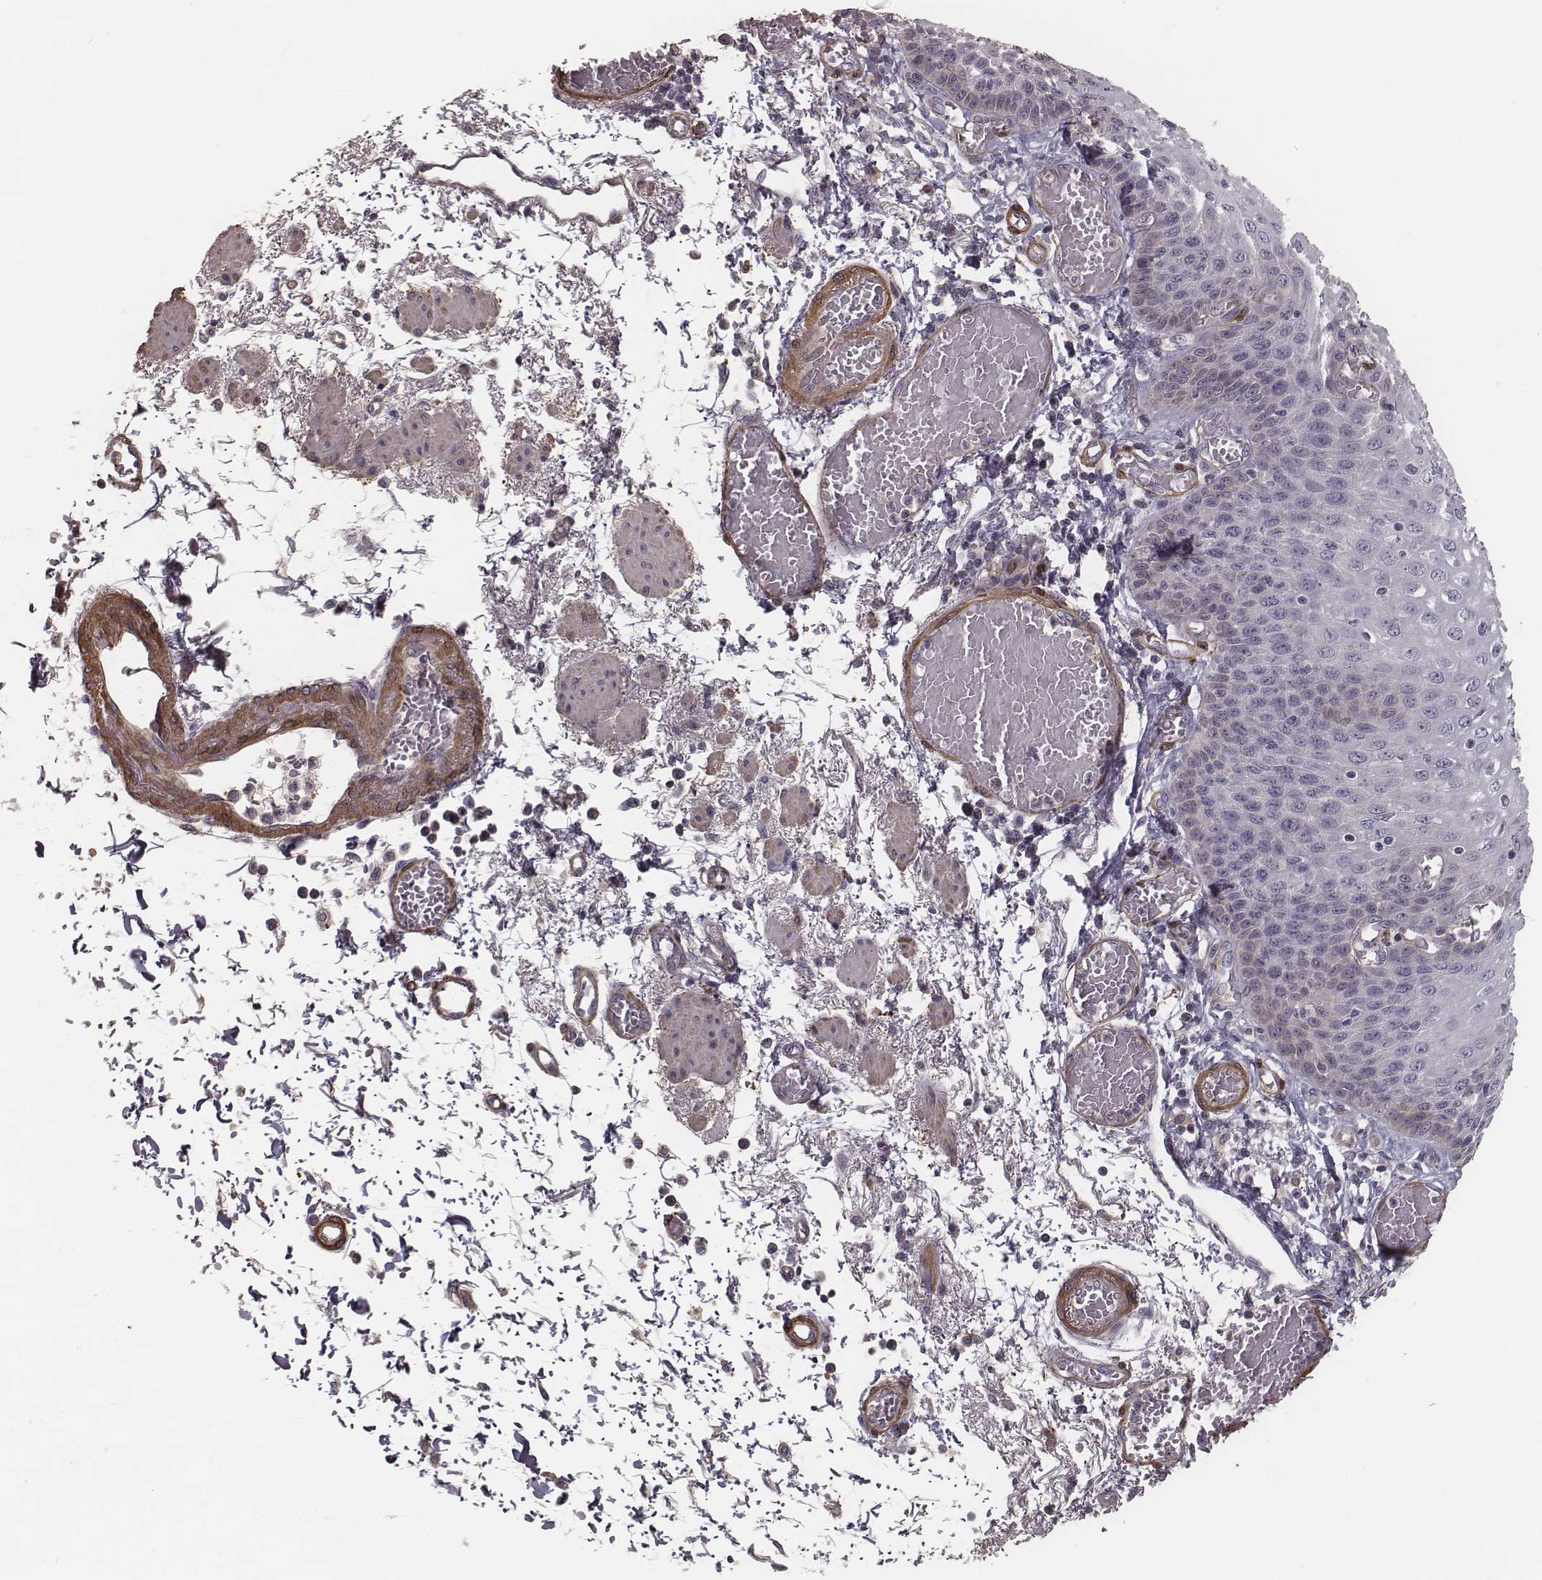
{"staining": {"intensity": "negative", "quantity": "none", "location": "none"}, "tissue": "esophagus", "cell_type": "Squamous epithelial cells", "image_type": "normal", "snomed": [{"axis": "morphology", "description": "Normal tissue, NOS"}, {"axis": "morphology", "description": "Adenocarcinoma, NOS"}, {"axis": "topography", "description": "Esophagus"}], "caption": "Immunohistochemistry (IHC) of normal human esophagus displays no staining in squamous epithelial cells. (Brightfield microscopy of DAB (3,3'-diaminobenzidine) immunohistochemistry (IHC) at high magnification).", "gene": "ISYNA1", "patient": {"sex": "male", "age": 81}}